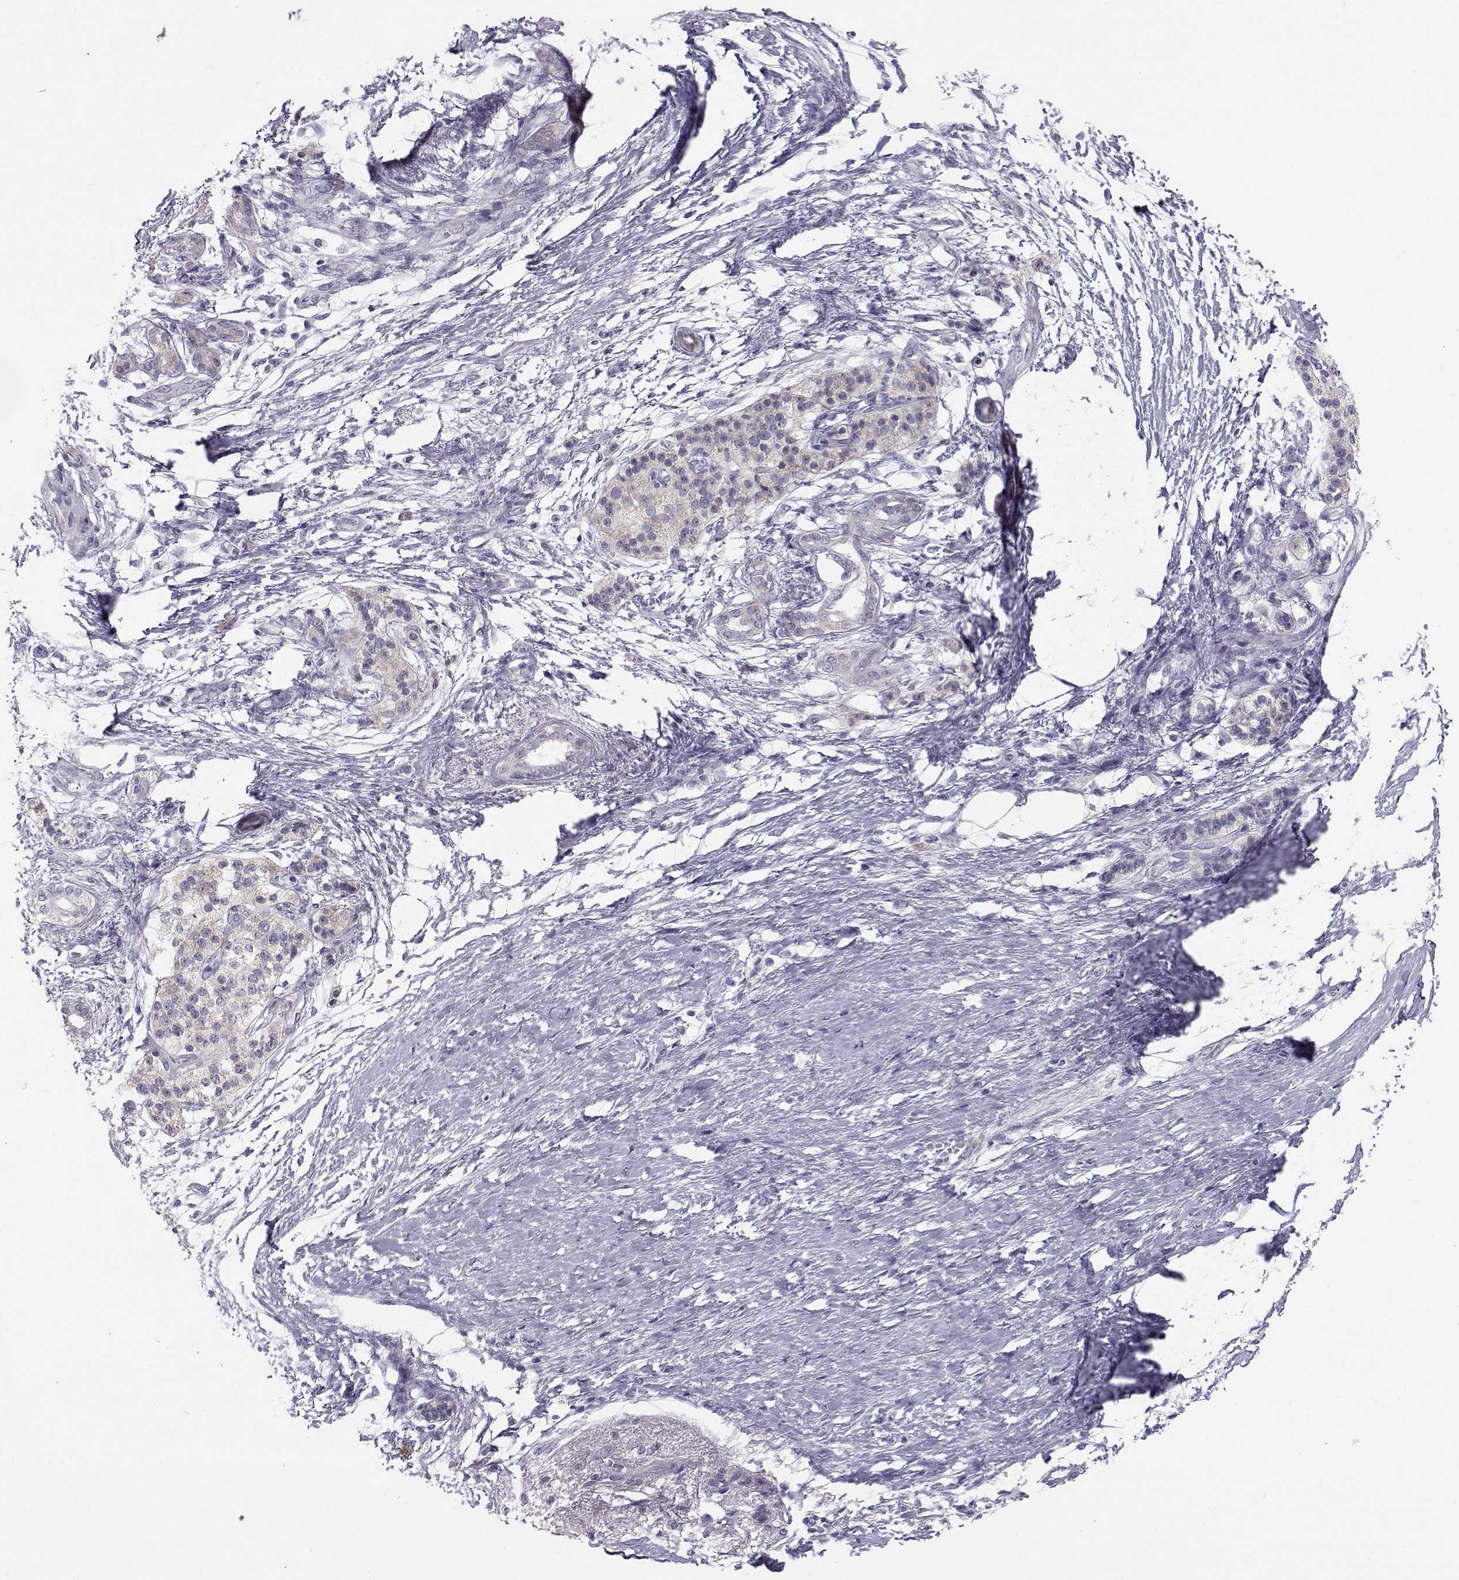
{"staining": {"intensity": "negative", "quantity": "none", "location": "none"}, "tissue": "pancreatic cancer", "cell_type": "Tumor cells", "image_type": "cancer", "snomed": [{"axis": "morphology", "description": "Adenocarcinoma, NOS"}, {"axis": "topography", "description": "Pancreas"}], "caption": "High power microscopy micrograph of an immunohistochemistry histopathology image of pancreatic cancer (adenocarcinoma), revealing no significant expression in tumor cells.", "gene": "KCNMB4", "patient": {"sex": "female", "age": 72}}